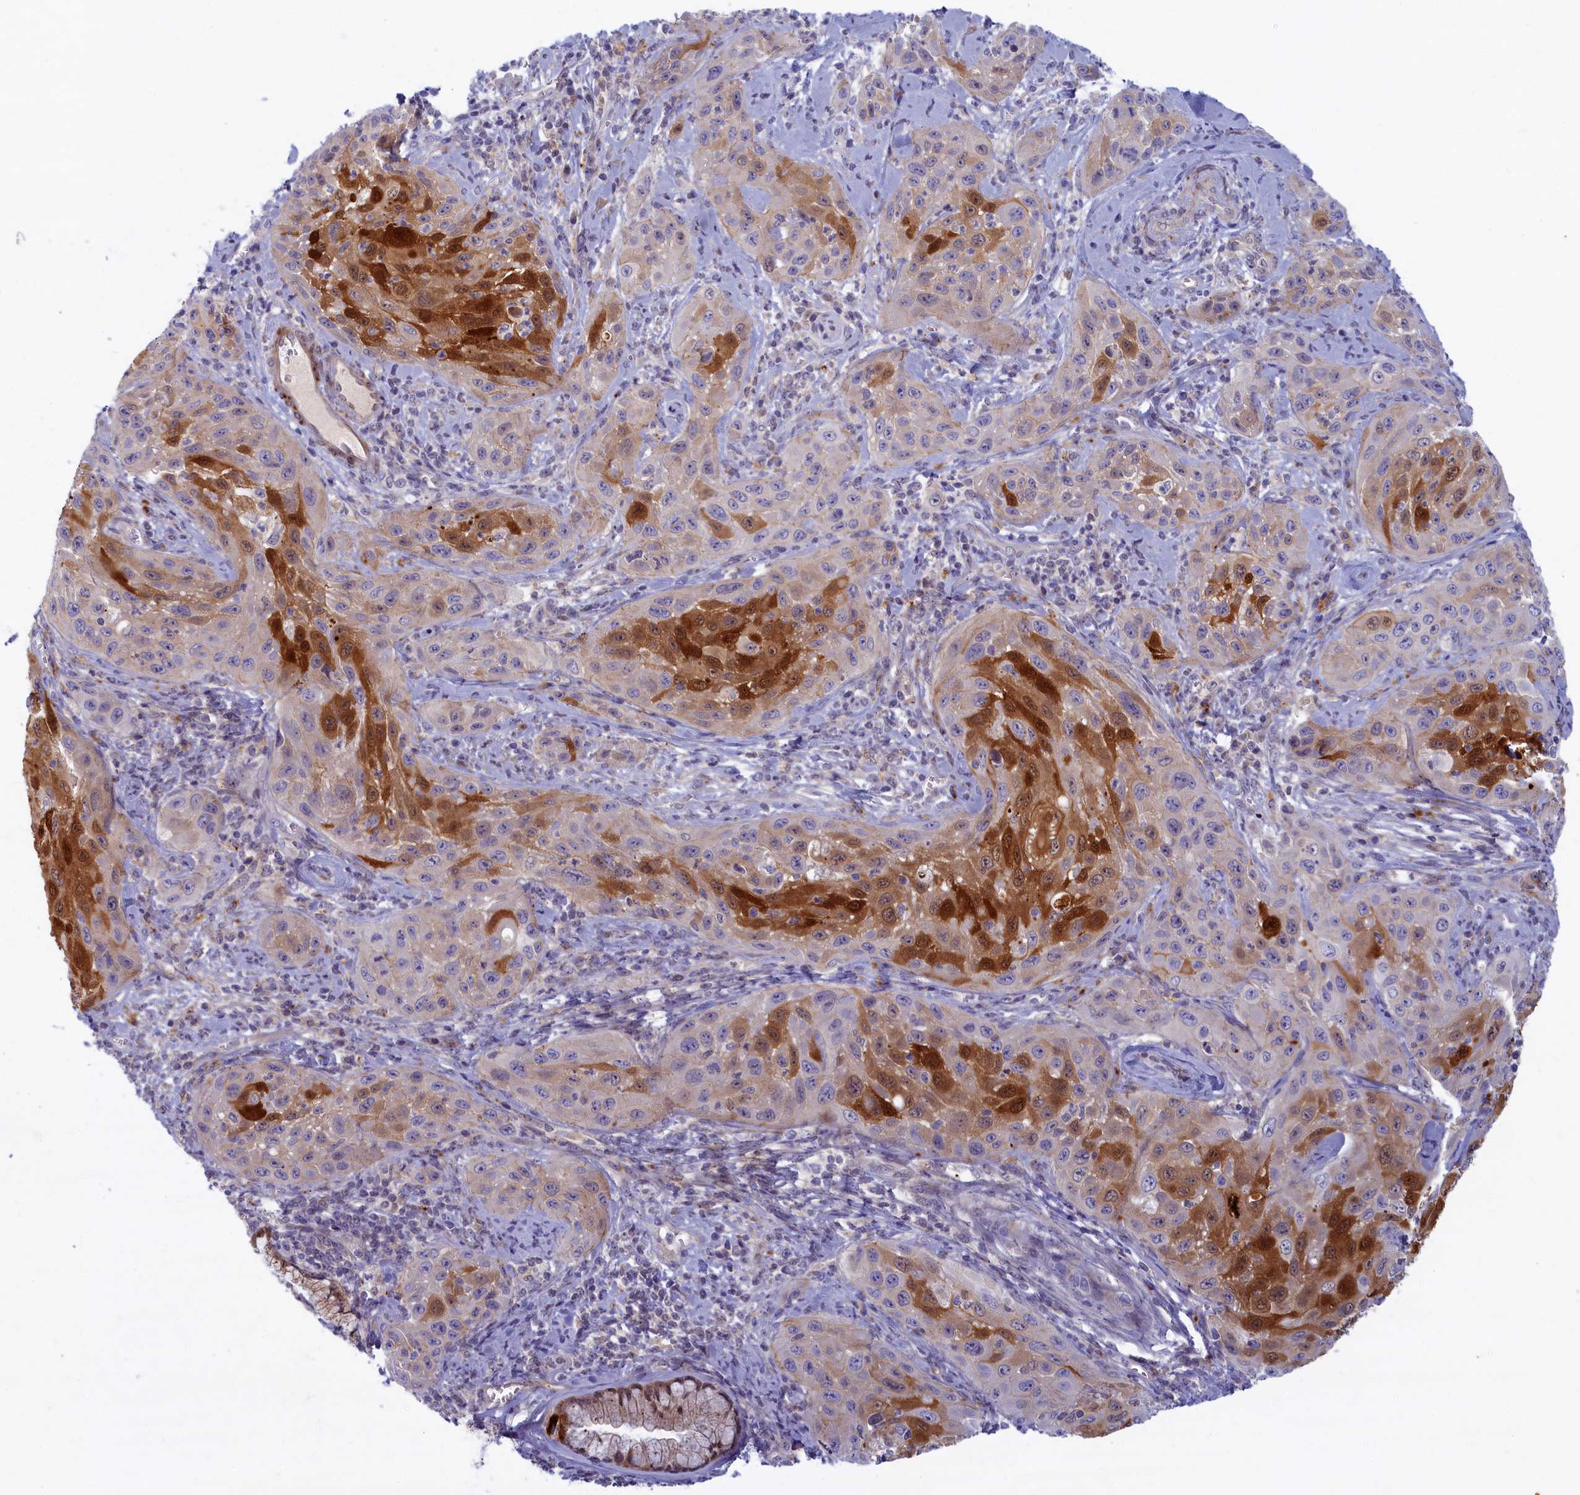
{"staining": {"intensity": "strong", "quantity": "25%-75%", "location": "cytoplasmic/membranous,nuclear"}, "tissue": "cervical cancer", "cell_type": "Tumor cells", "image_type": "cancer", "snomed": [{"axis": "morphology", "description": "Squamous cell carcinoma, NOS"}, {"axis": "topography", "description": "Cervix"}], "caption": "The image demonstrates a brown stain indicating the presence of a protein in the cytoplasmic/membranous and nuclear of tumor cells in squamous cell carcinoma (cervical).", "gene": "FCSK", "patient": {"sex": "female", "age": 42}}